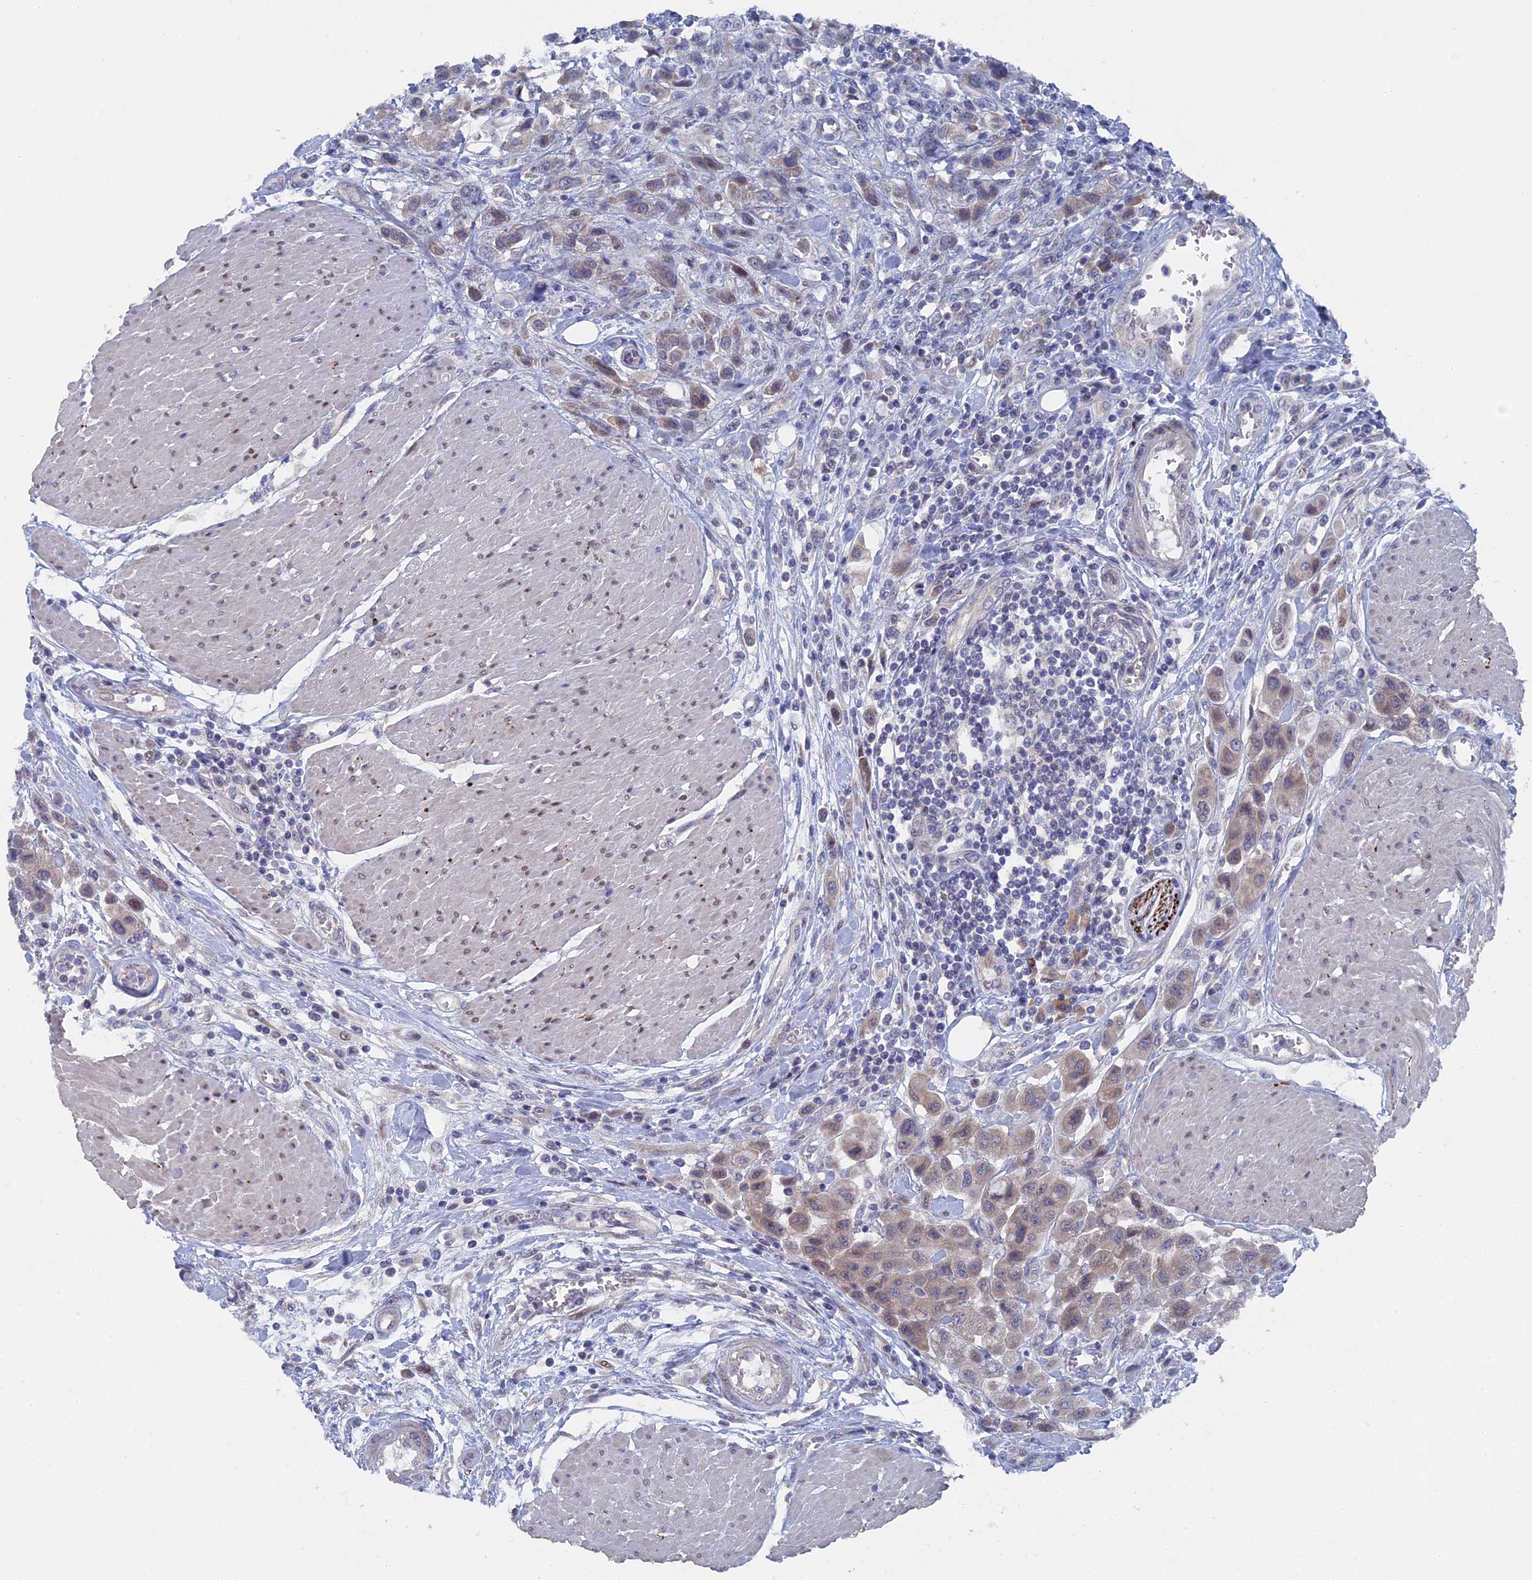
{"staining": {"intensity": "weak", "quantity": "25%-75%", "location": "cytoplasmic/membranous"}, "tissue": "urothelial cancer", "cell_type": "Tumor cells", "image_type": "cancer", "snomed": [{"axis": "morphology", "description": "Urothelial carcinoma, High grade"}, {"axis": "topography", "description": "Urinary bladder"}], "caption": "Tumor cells exhibit weak cytoplasmic/membranous expression in approximately 25%-75% of cells in high-grade urothelial carcinoma. (Brightfield microscopy of DAB IHC at high magnification).", "gene": "TMEM161A", "patient": {"sex": "male", "age": 50}}